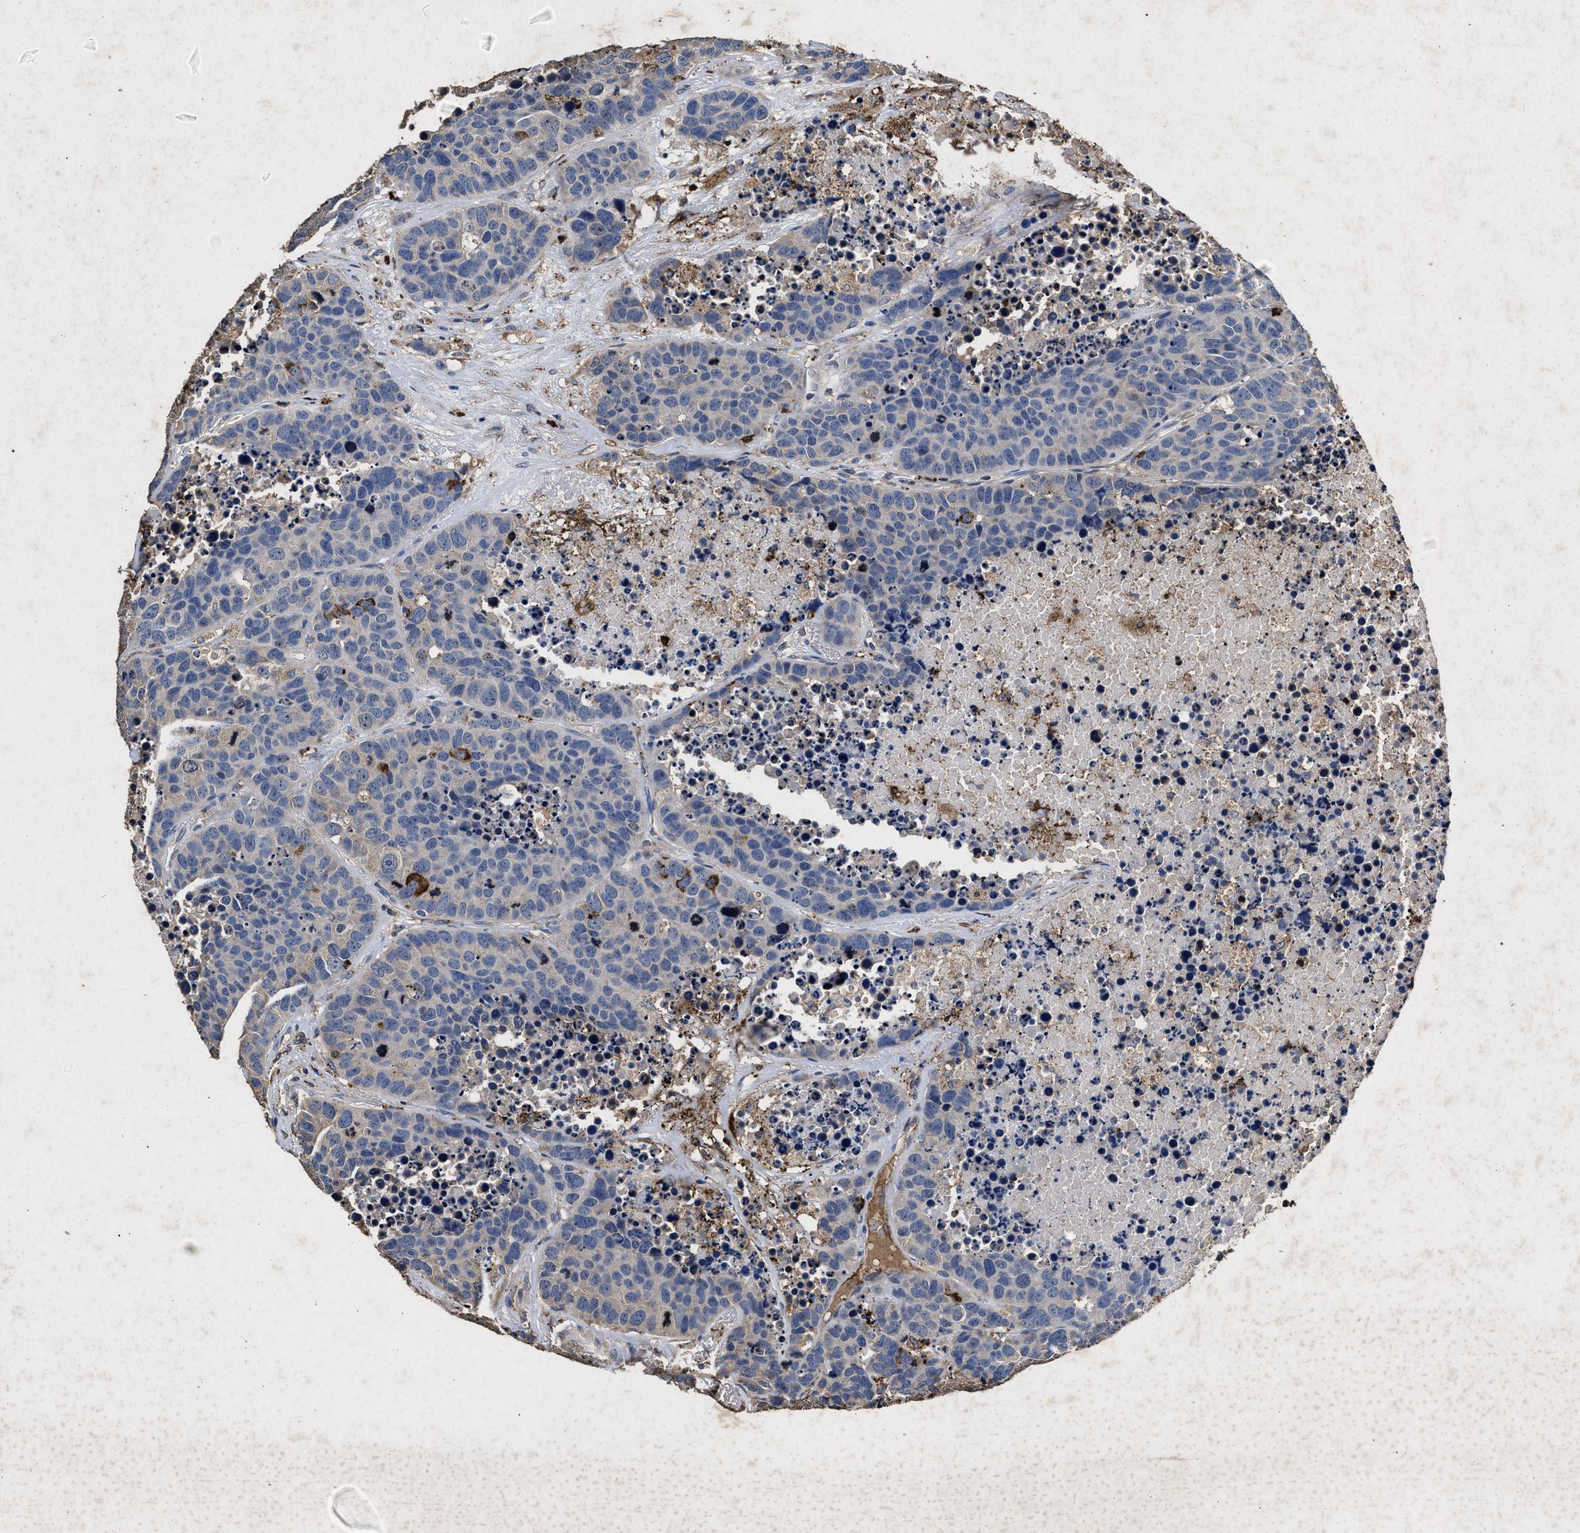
{"staining": {"intensity": "moderate", "quantity": "<25%", "location": "cytoplasmic/membranous"}, "tissue": "carcinoid", "cell_type": "Tumor cells", "image_type": "cancer", "snomed": [{"axis": "morphology", "description": "Carcinoid, malignant, NOS"}, {"axis": "topography", "description": "Lung"}], "caption": "Carcinoid tissue demonstrates moderate cytoplasmic/membranous expression in approximately <25% of tumor cells, visualized by immunohistochemistry. (Brightfield microscopy of DAB IHC at high magnification).", "gene": "LTB4R2", "patient": {"sex": "male", "age": 60}}